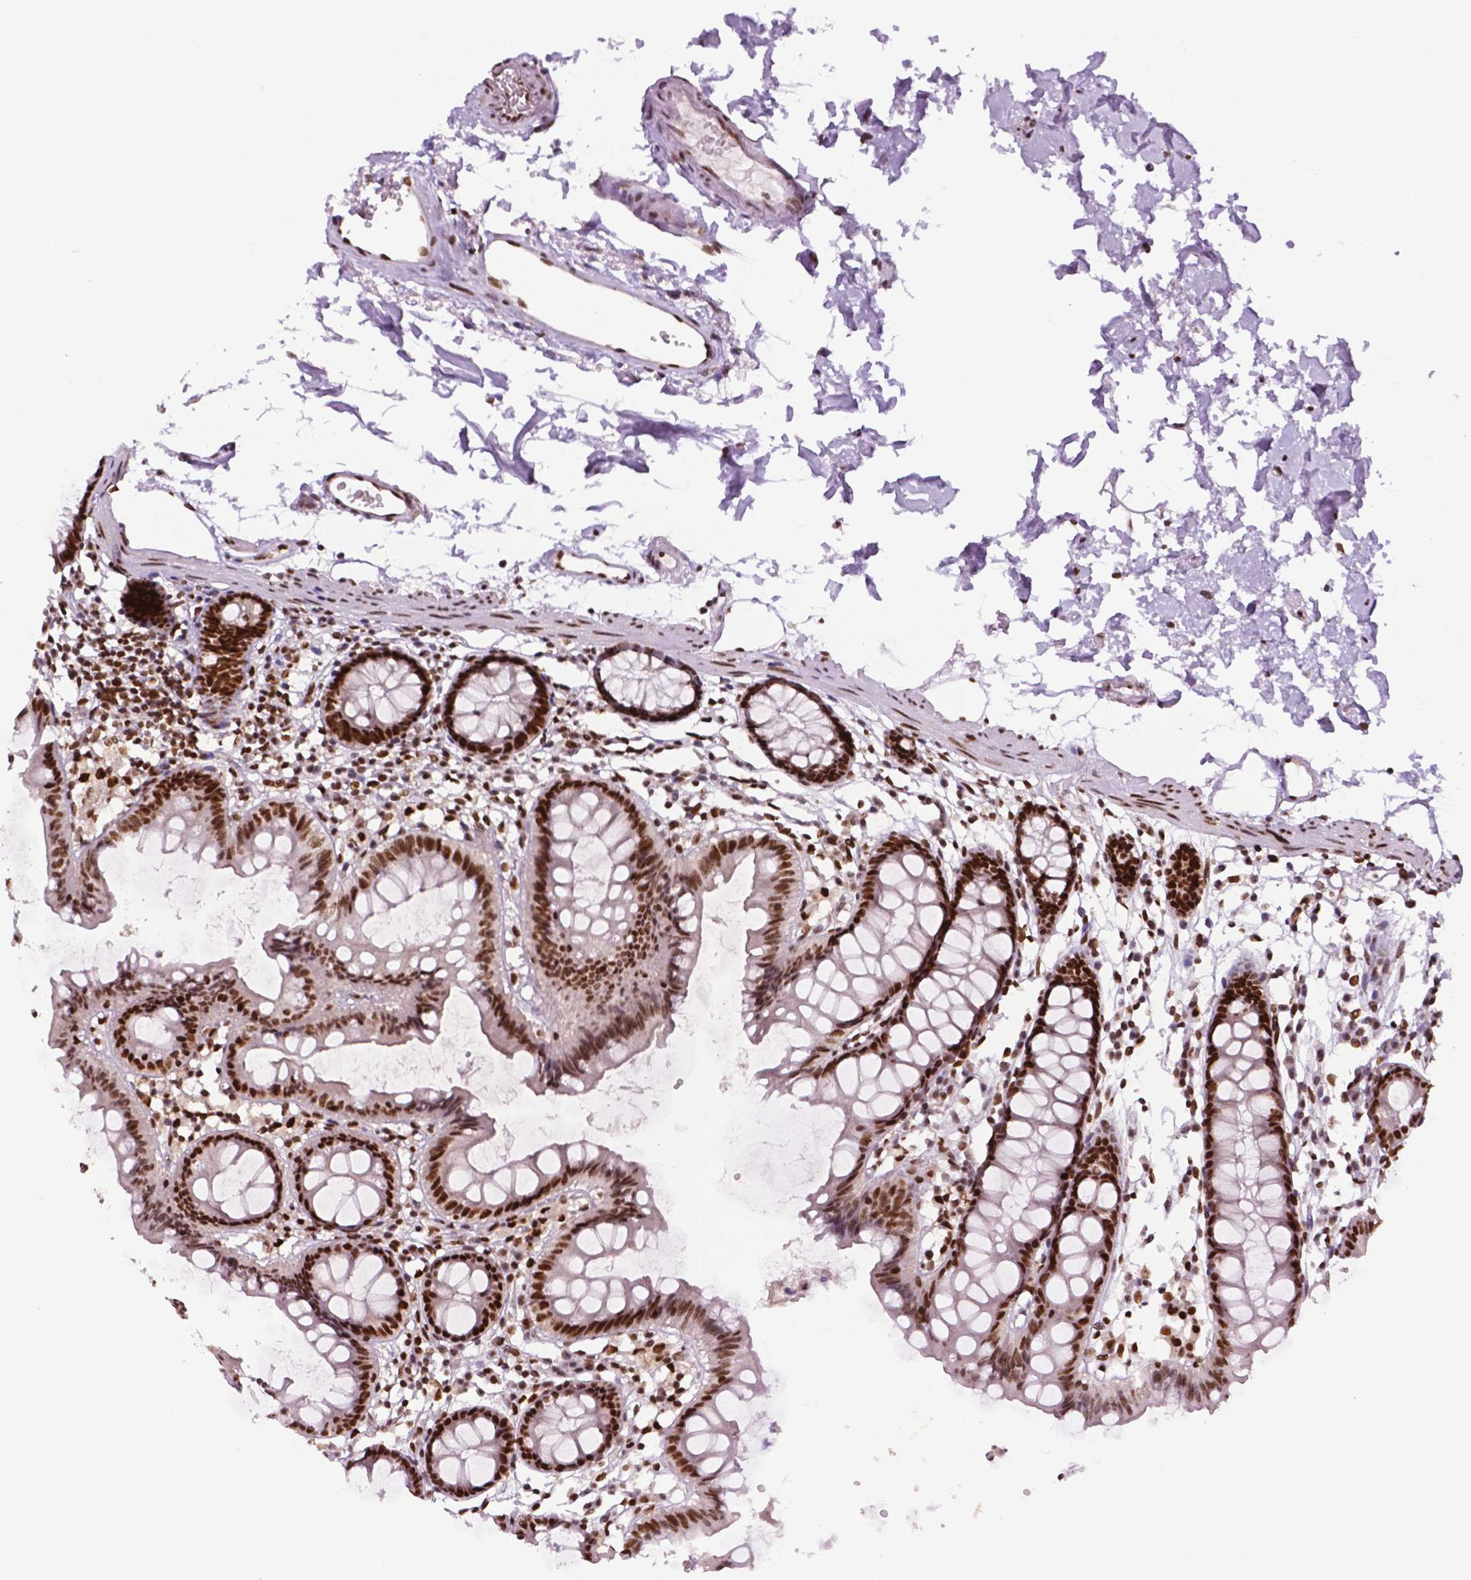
{"staining": {"intensity": "strong", "quantity": ">75%", "location": "nuclear"}, "tissue": "colon", "cell_type": "Endothelial cells", "image_type": "normal", "snomed": [{"axis": "morphology", "description": "Normal tissue, NOS"}, {"axis": "topography", "description": "Colon"}], "caption": "This micrograph shows immunohistochemistry staining of benign human colon, with high strong nuclear expression in approximately >75% of endothelial cells.", "gene": "MLH1", "patient": {"sex": "female", "age": 84}}